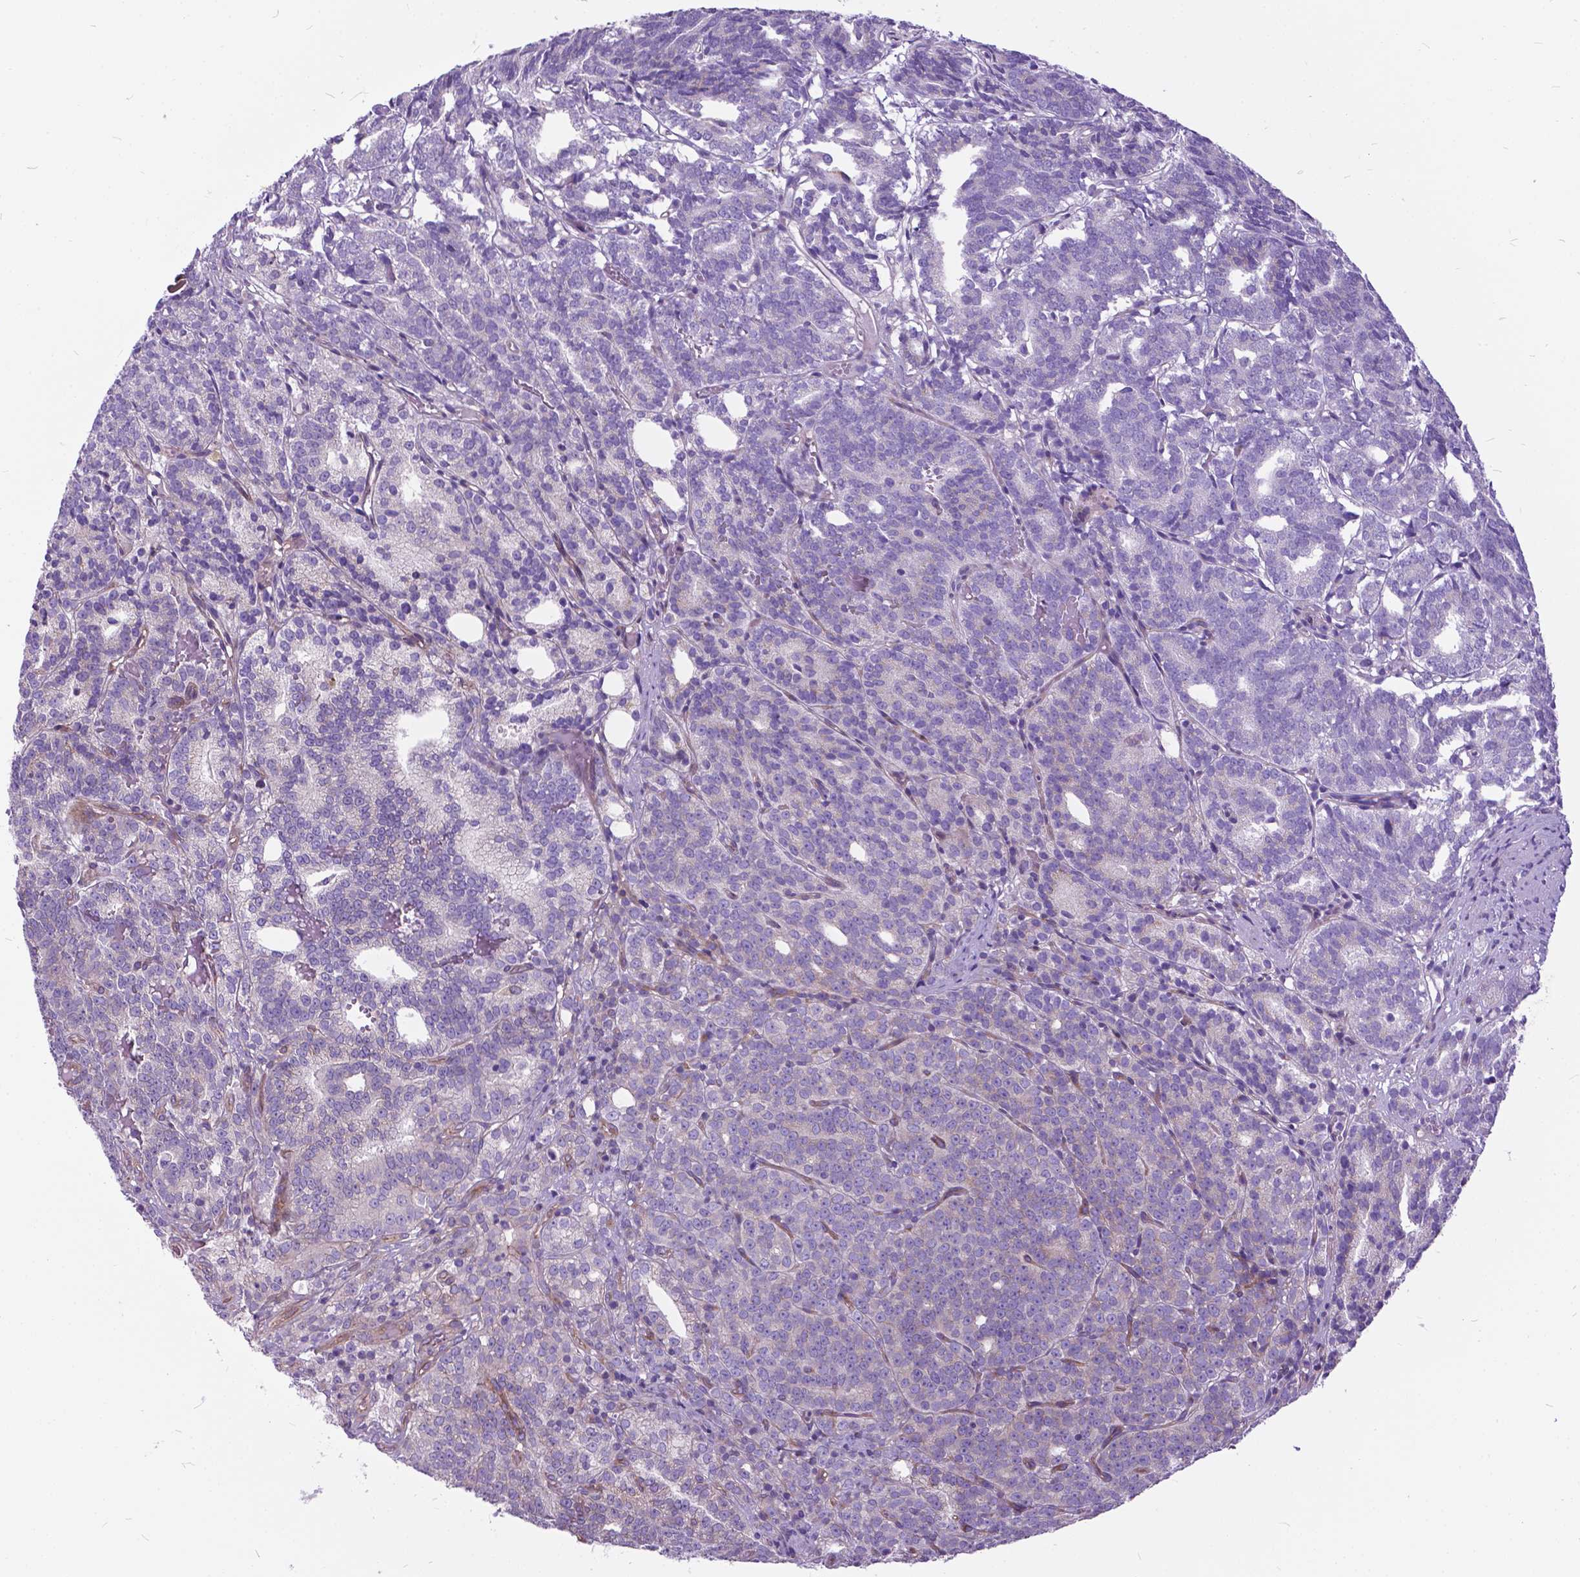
{"staining": {"intensity": "negative", "quantity": "none", "location": "none"}, "tissue": "prostate cancer", "cell_type": "Tumor cells", "image_type": "cancer", "snomed": [{"axis": "morphology", "description": "Adenocarcinoma, High grade"}, {"axis": "topography", "description": "Prostate"}], "caption": "Immunohistochemistry (IHC) histopathology image of prostate cancer (high-grade adenocarcinoma) stained for a protein (brown), which exhibits no staining in tumor cells.", "gene": "FLT4", "patient": {"sex": "male", "age": 53}}